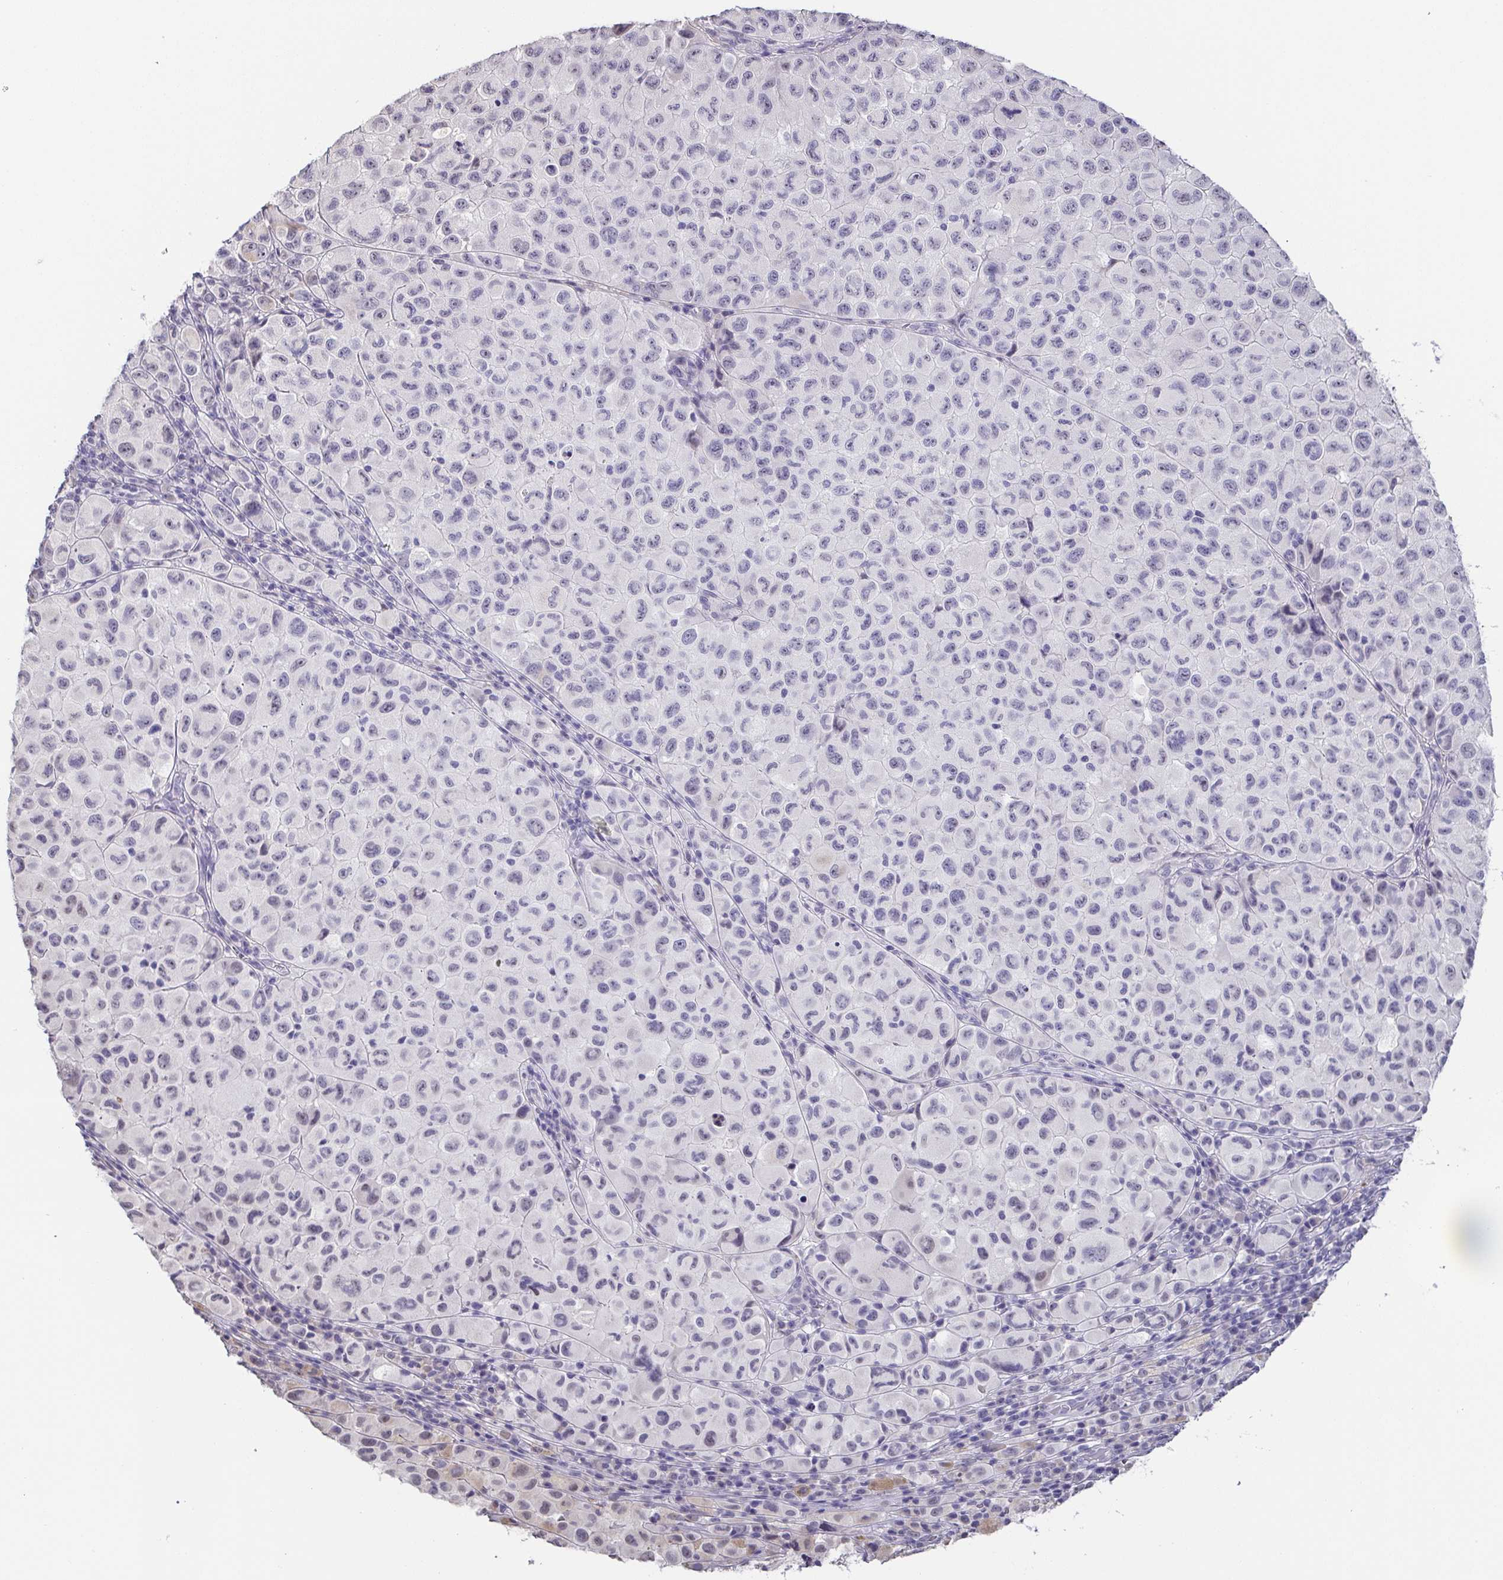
{"staining": {"intensity": "negative", "quantity": "none", "location": "none"}, "tissue": "melanoma", "cell_type": "Tumor cells", "image_type": "cancer", "snomed": [{"axis": "morphology", "description": "Malignant melanoma, NOS"}, {"axis": "topography", "description": "Skin"}], "caption": "DAB (3,3'-diaminobenzidine) immunohistochemical staining of human malignant melanoma demonstrates no significant staining in tumor cells.", "gene": "NEFH", "patient": {"sex": "male", "age": 93}}